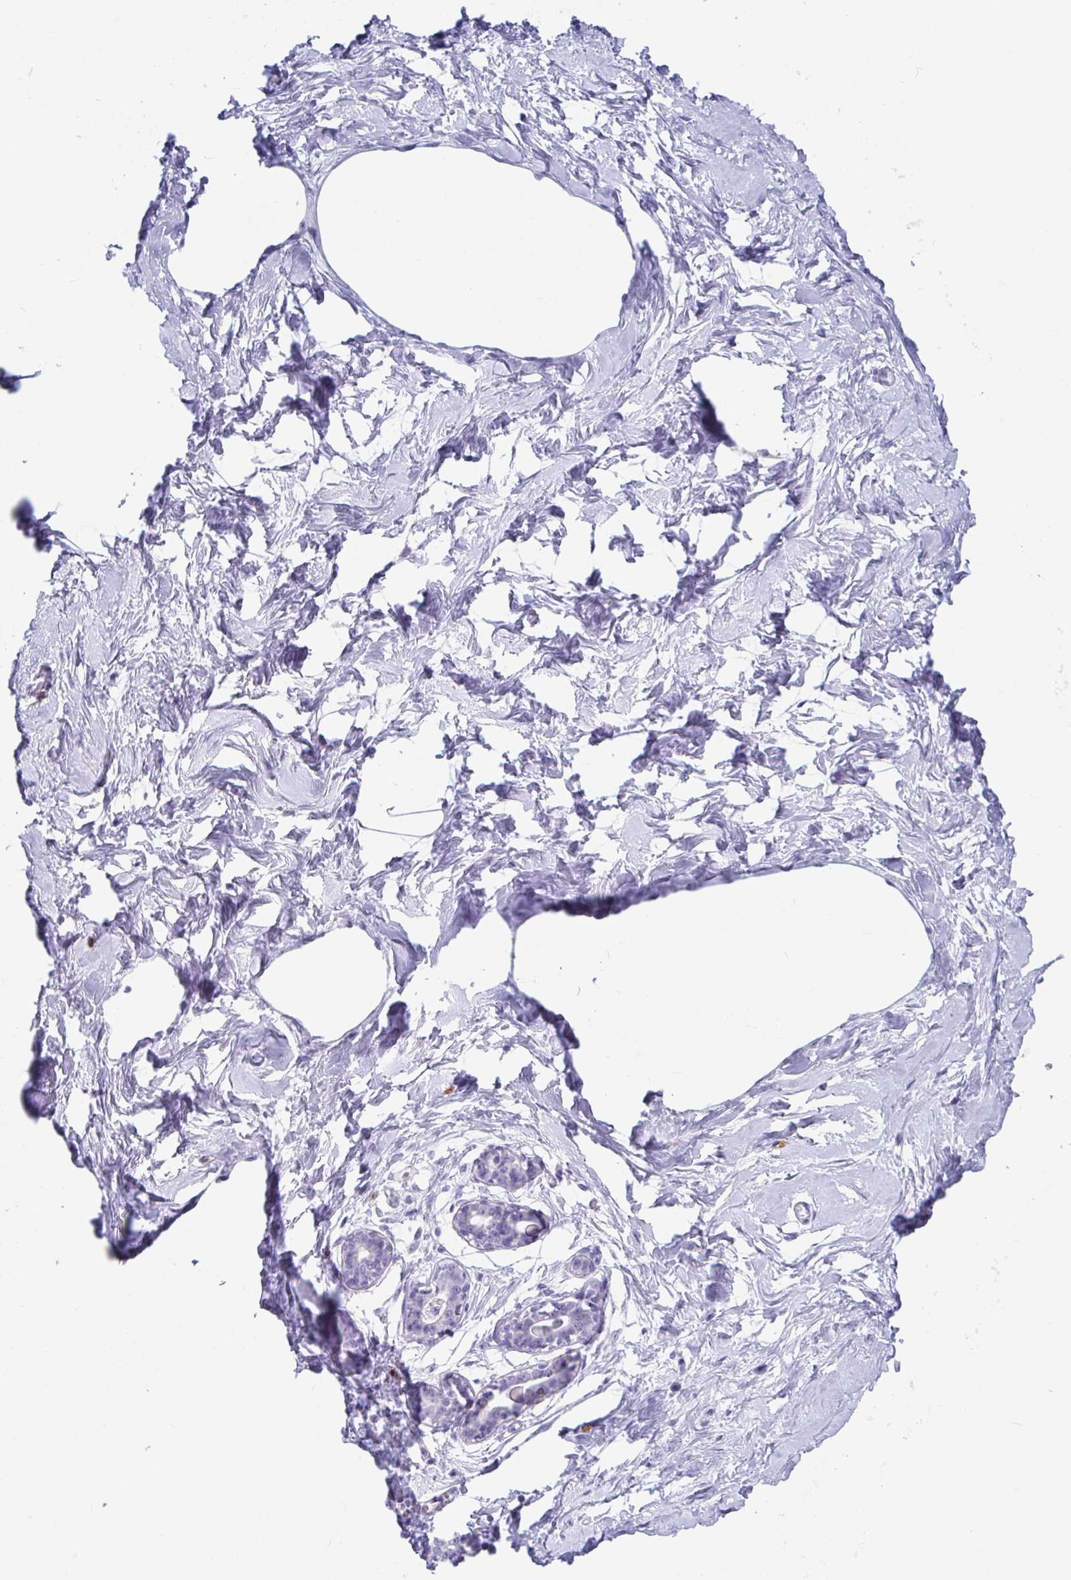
{"staining": {"intensity": "negative", "quantity": "none", "location": "none"}, "tissue": "breast", "cell_type": "Adipocytes", "image_type": "normal", "snomed": [{"axis": "morphology", "description": "Normal tissue, NOS"}, {"axis": "topography", "description": "Breast"}], "caption": "Breast was stained to show a protein in brown. There is no significant expression in adipocytes. (Stains: DAB immunohistochemistry (IHC) with hematoxylin counter stain, Microscopy: brightfield microscopy at high magnification).", "gene": "PLA2G1B", "patient": {"sex": "female", "age": 45}}